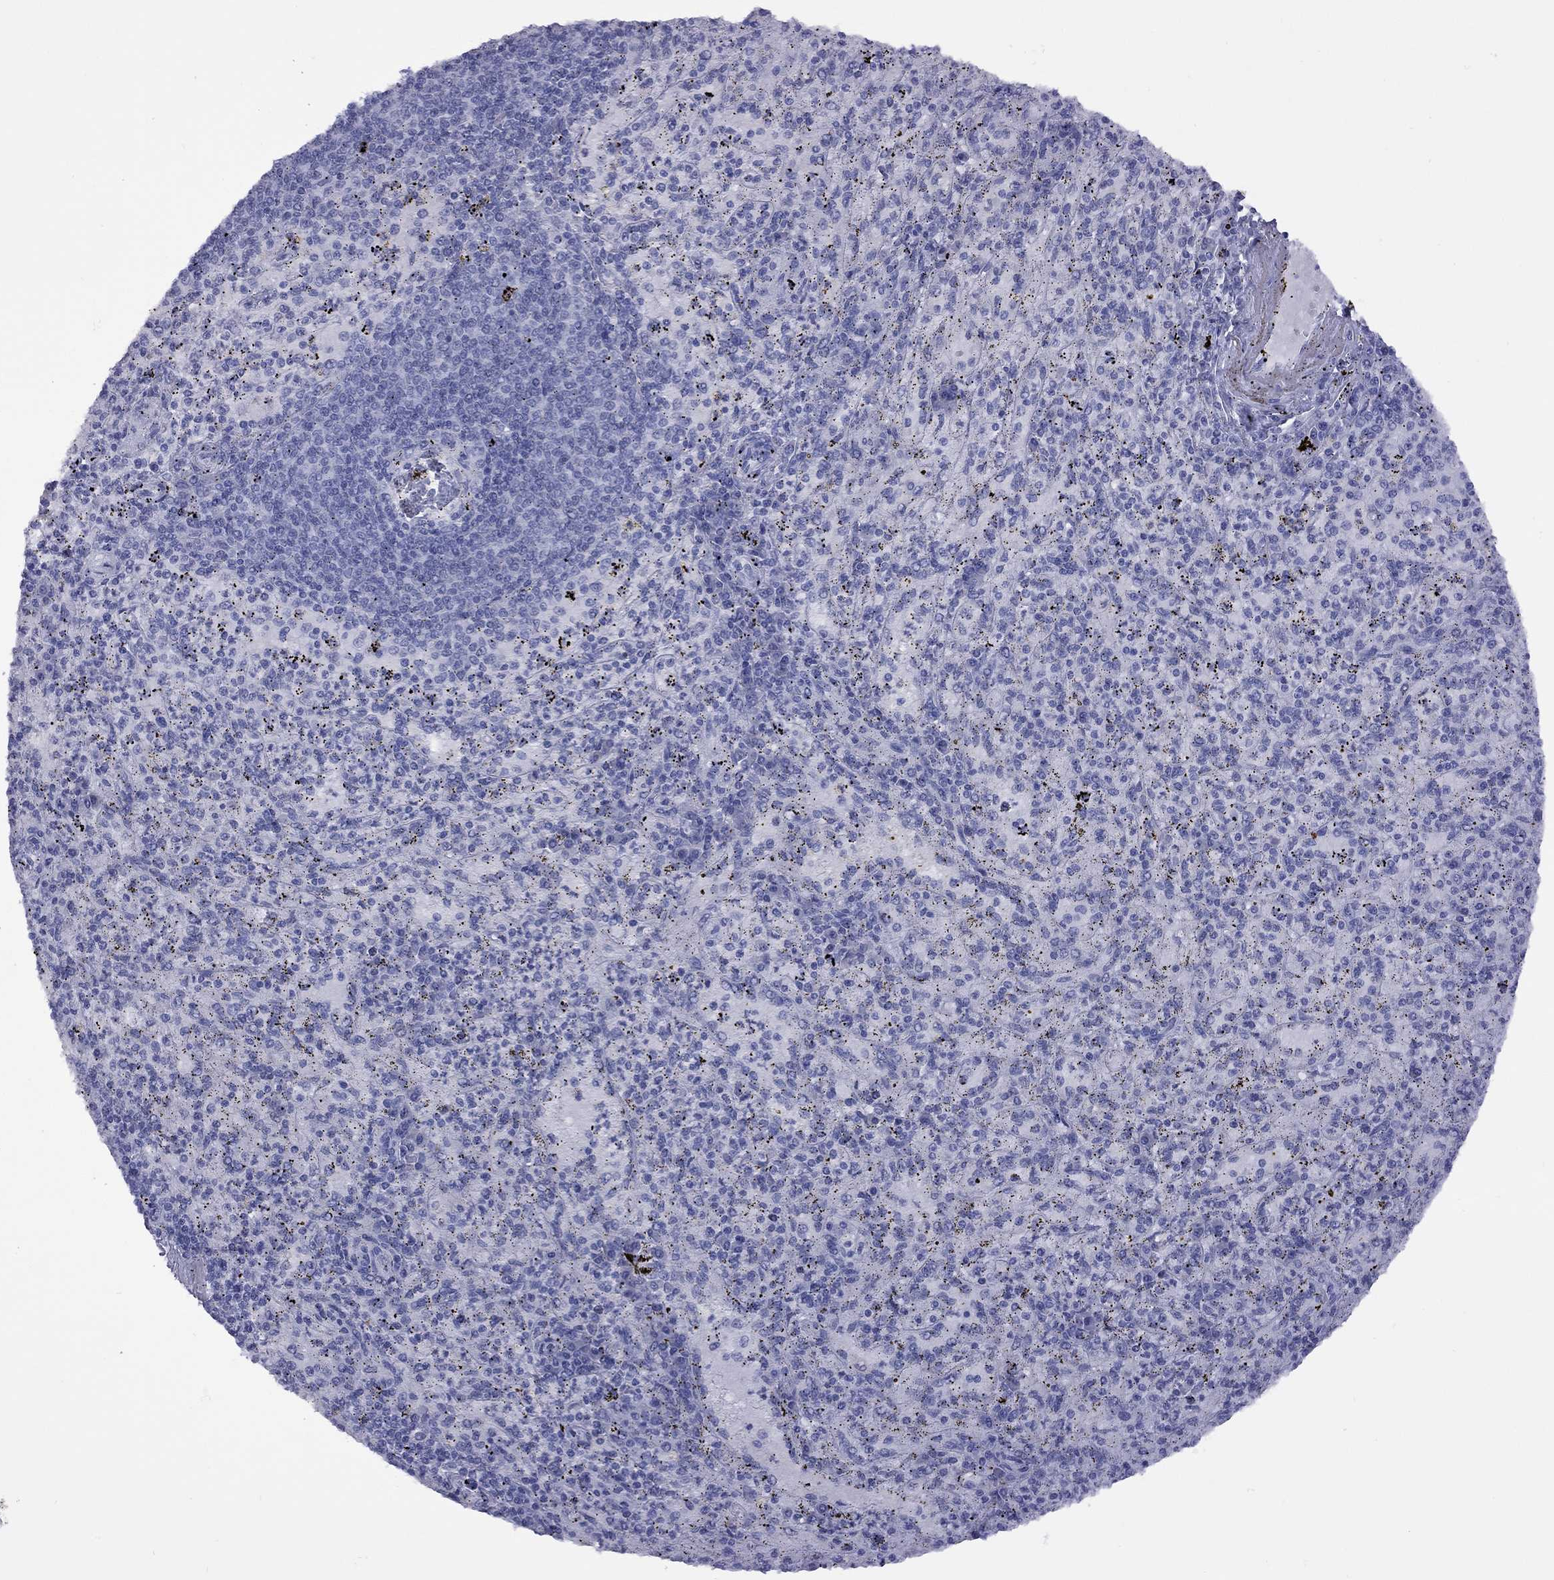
{"staining": {"intensity": "negative", "quantity": "none", "location": "none"}, "tissue": "spleen", "cell_type": "Cells in red pulp", "image_type": "normal", "snomed": [{"axis": "morphology", "description": "Normal tissue, NOS"}, {"axis": "topography", "description": "Spleen"}], "caption": "Histopathology image shows no significant protein staining in cells in red pulp of benign spleen.", "gene": "EPPIN", "patient": {"sex": "male", "age": 60}}